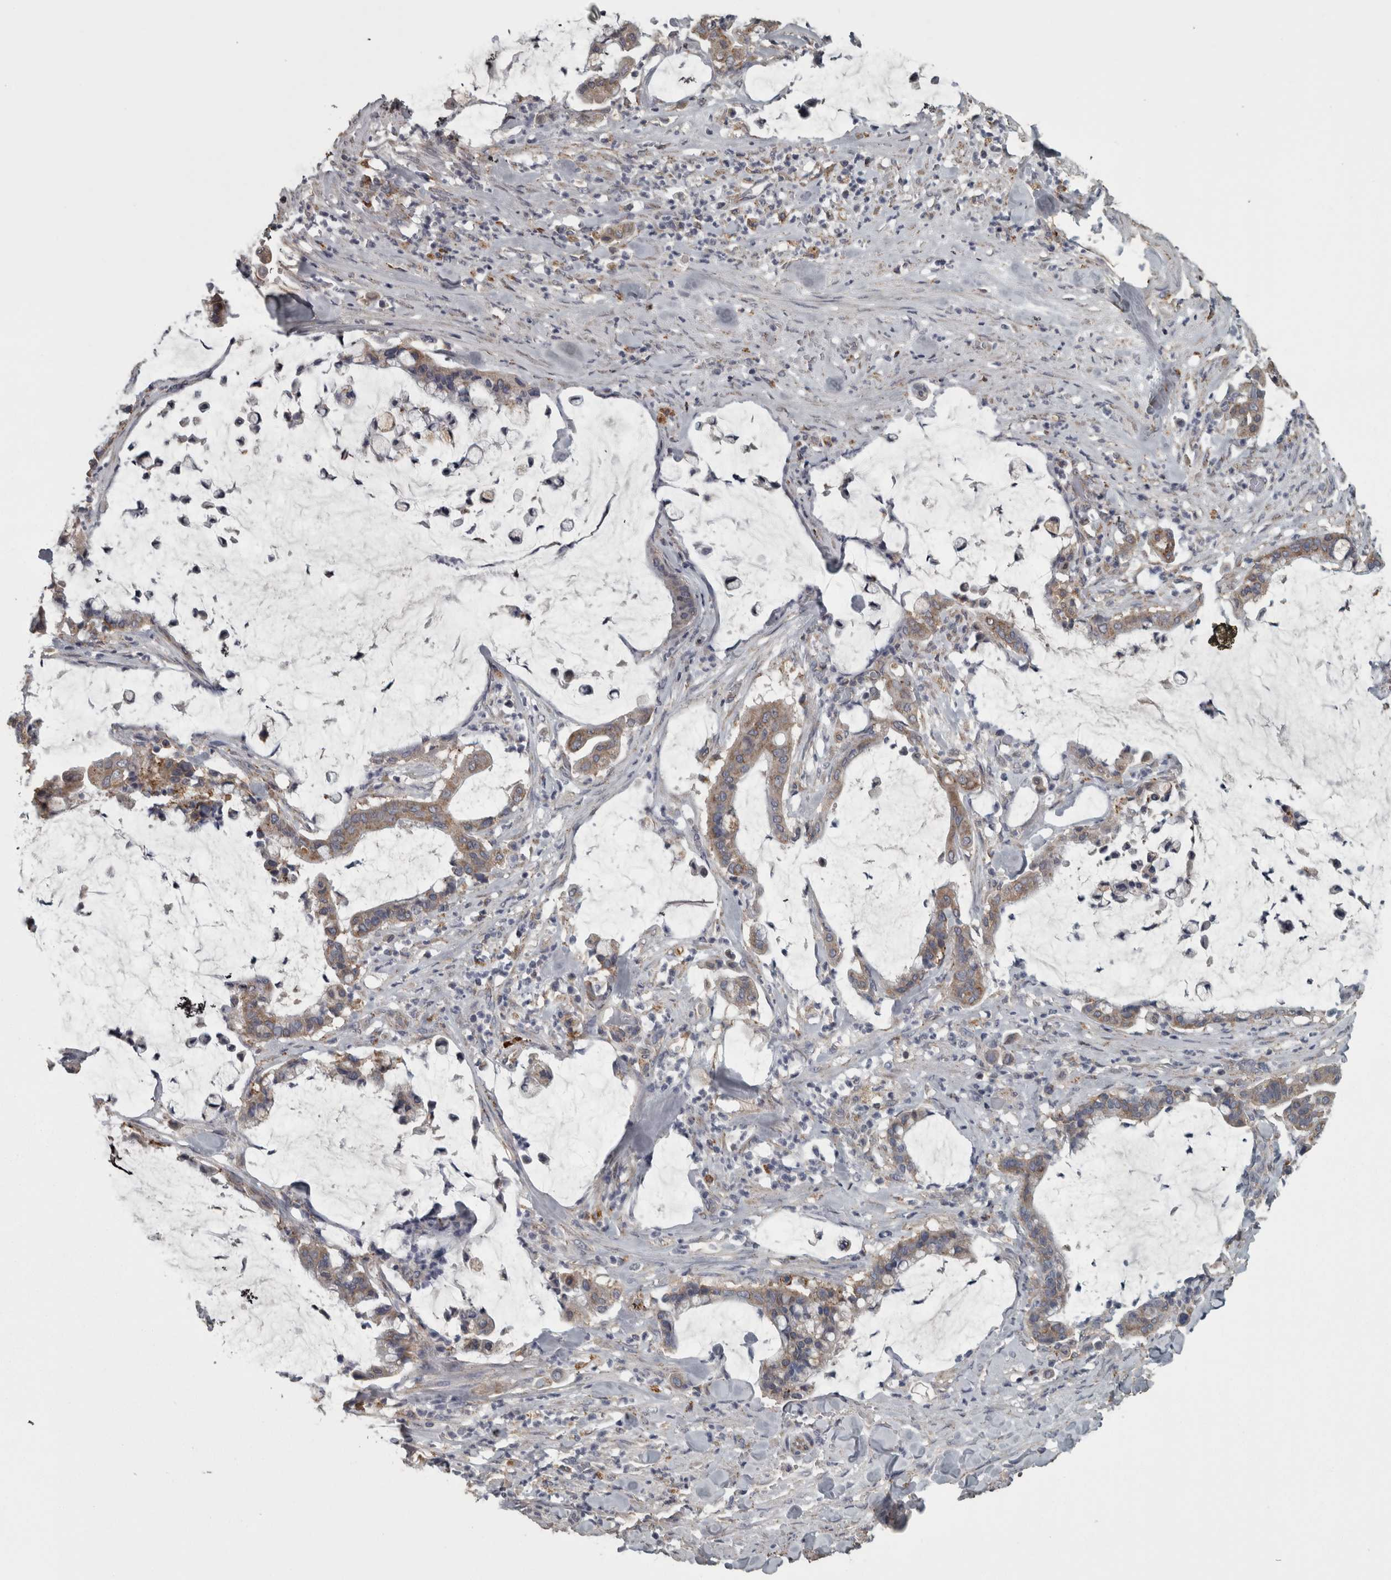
{"staining": {"intensity": "moderate", "quantity": ">75%", "location": "cytoplasmic/membranous"}, "tissue": "pancreatic cancer", "cell_type": "Tumor cells", "image_type": "cancer", "snomed": [{"axis": "morphology", "description": "Adenocarcinoma, NOS"}, {"axis": "topography", "description": "Pancreas"}], "caption": "A high-resolution photomicrograph shows immunohistochemistry staining of pancreatic cancer (adenocarcinoma), which displays moderate cytoplasmic/membranous expression in approximately >75% of tumor cells.", "gene": "FRK", "patient": {"sex": "male", "age": 41}}